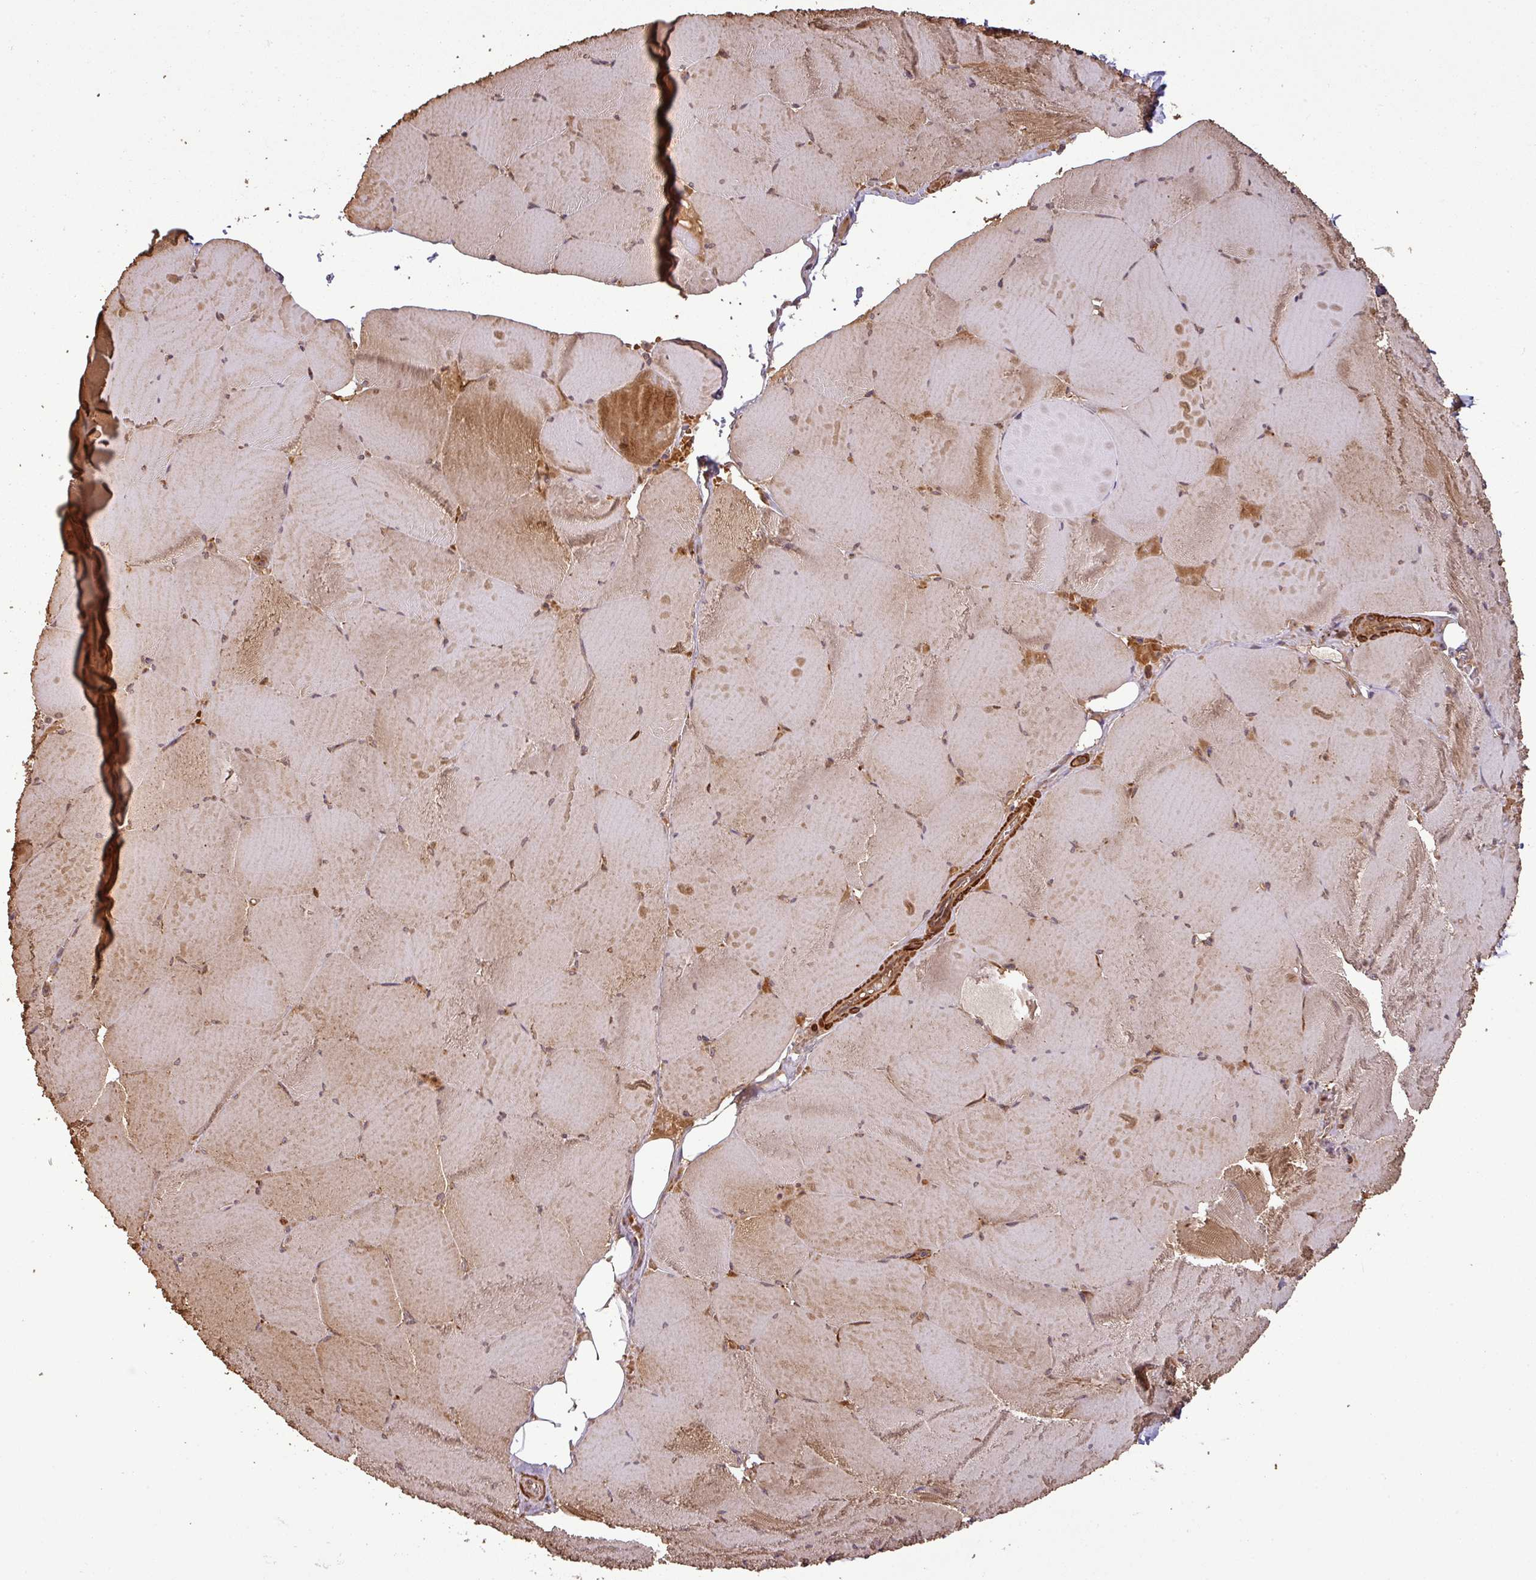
{"staining": {"intensity": "moderate", "quantity": "25%-75%", "location": "cytoplasmic/membranous"}, "tissue": "skeletal muscle", "cell_type": "Myocytes", "image_type": "normal", "snomed": [{"axis": "morphology", "description": "Normal tissue, NOS"}, {"axis": "topography", "description": "Skeletal muscle"}, {"axis": "topography", "description": "Head-Neck"}], "caption": "Immunohistochemical staining of normal skeletal muscle demonstrates medium levels of moderate cytoplasmic/membranous staining in approximately 25%-75% of myocytes.", "gene": "MAP3K6", "patient": {"sex": "male", "age": 66}}